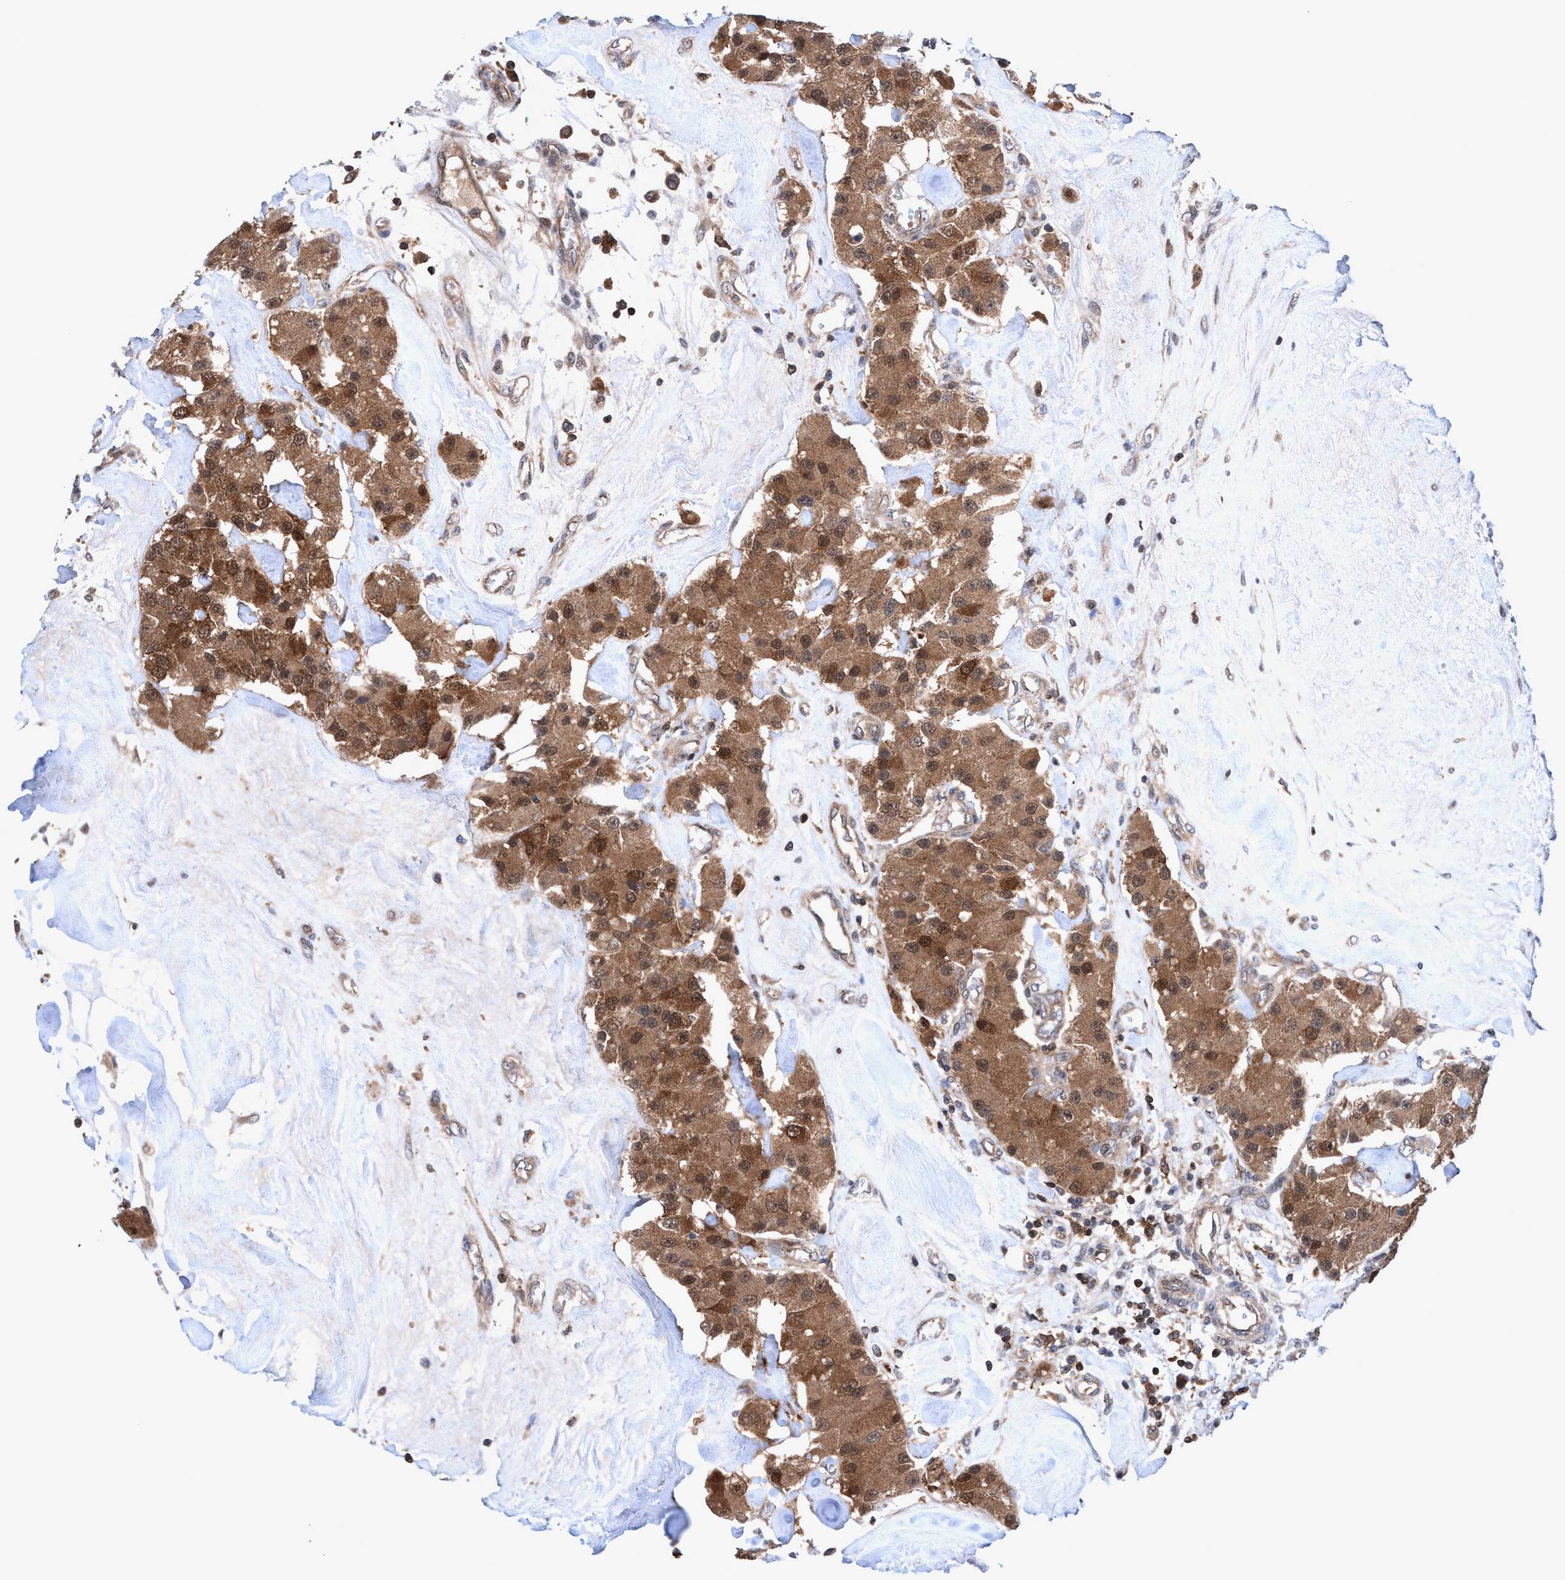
{"staining": {"intensity": "moderate", "quantity": ">75%", "location": "cytoplasmic/membranous,nuclear"}, "tissue": "carcinoid", "cell_type": "Tumor cells", "image_type": "cancer", "snomed": [{"axis": "morphology", "description": "Carcinoid, malignant, NOS"}, {"axis": "topography", "description": "Pancreas"}], "caption": "Immunohistochemical staining of human carcinoid demonstrates medium levels of moderate cytoplasmic/membranous and nuclear staining in about >75% of tumor cells.", "gene": "GLOD4", "patient": {"sex": "male", "age": 41}}